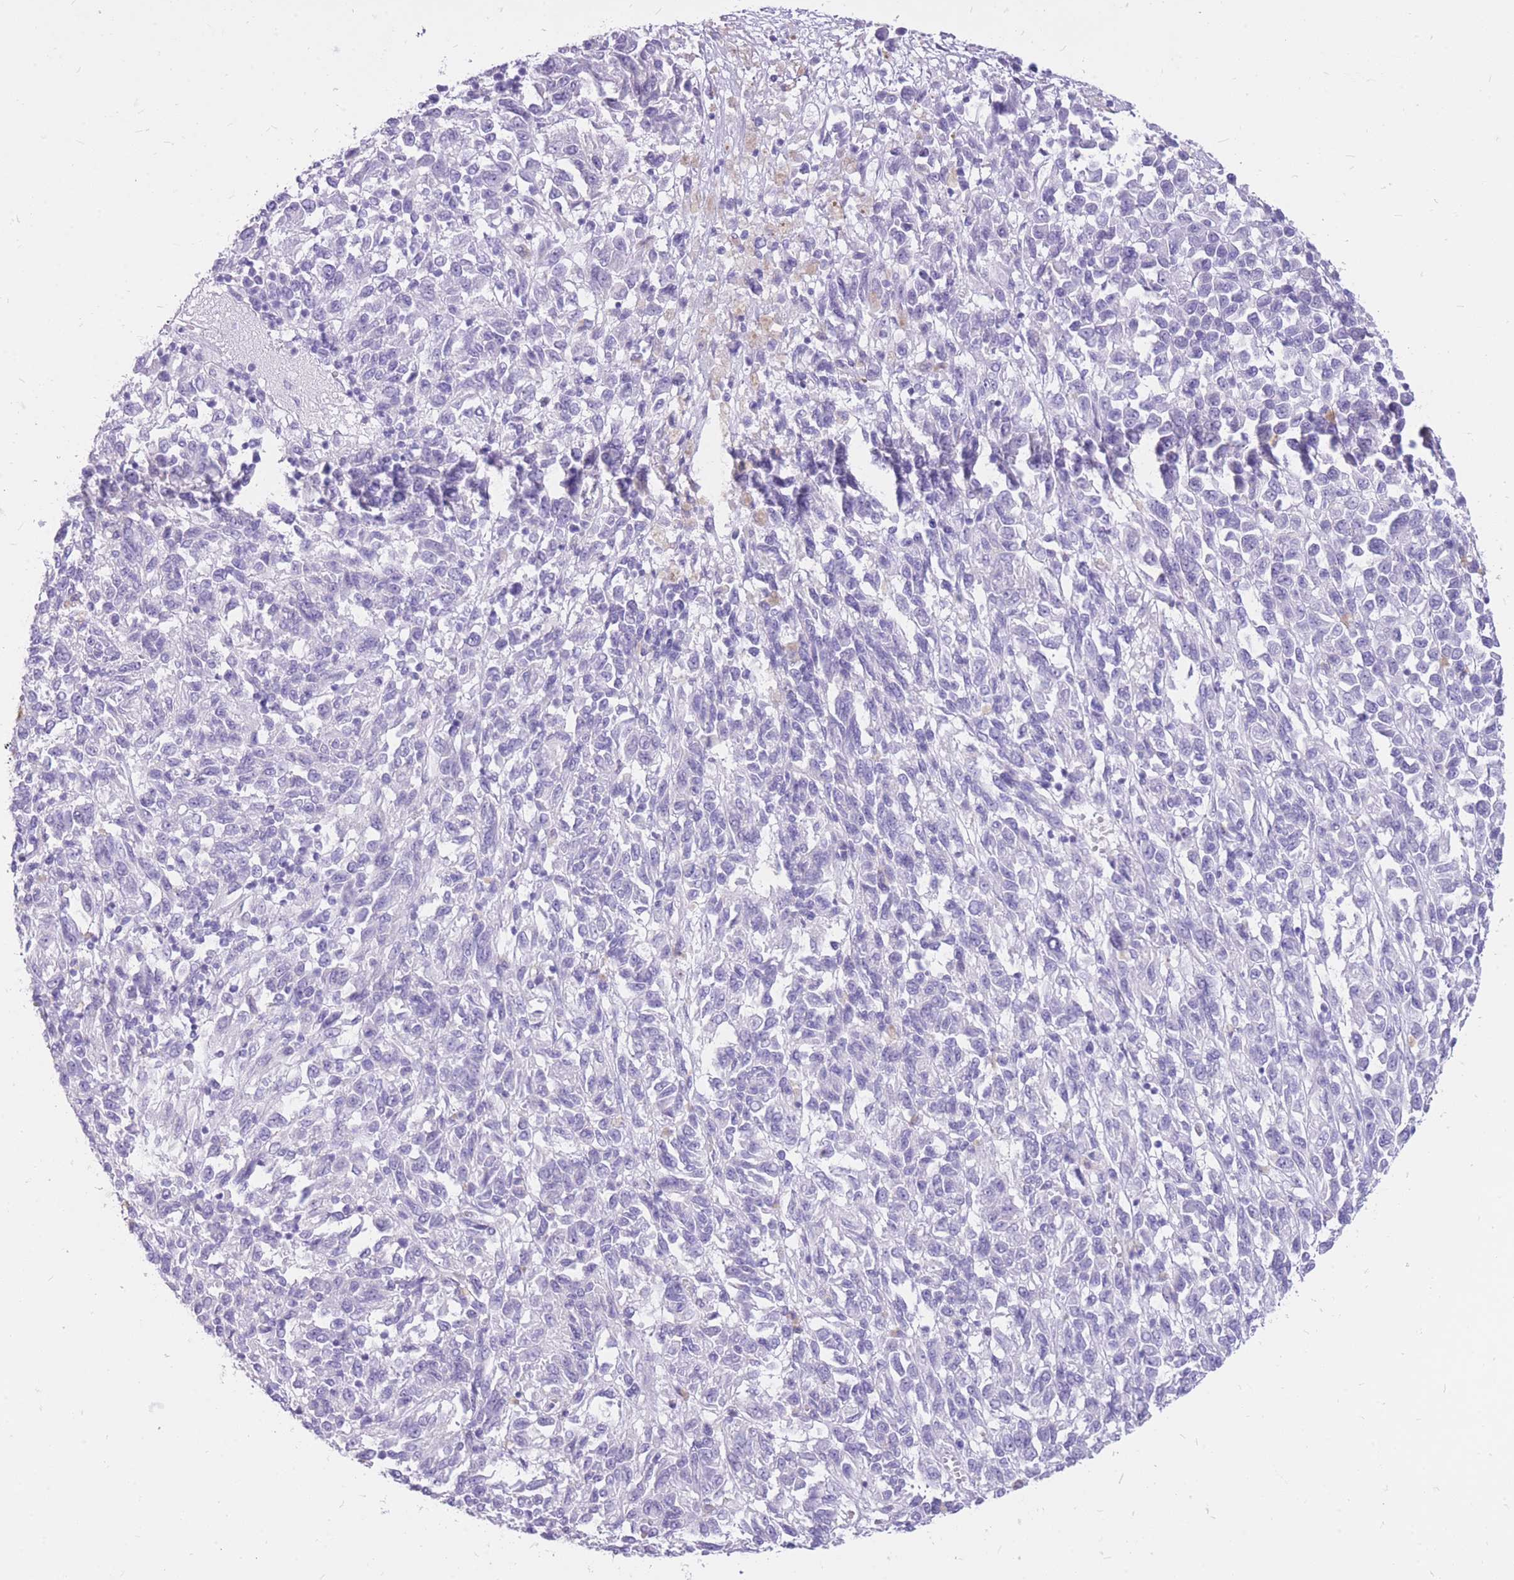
{"staining": {"intensity": "negative", "quantity": "none", "location": "none"}, "tissue": "melanoma", "cell_type": "Tumor cells", "image_type": "cancer", "snomed": [{"axis": "morphology", "description": "Malignant melanoma, Metastatic site"}, {"axis": "topography", "description": "Lung"}], "caption": "Immunohistochemistry histopathology image of human malignant melanoma (metastatic site) stained for a protein (brown), which shows no expression in tumor cells.", "gene": "CYP21A2", "patient": {"sex": "male", "age": 64}}